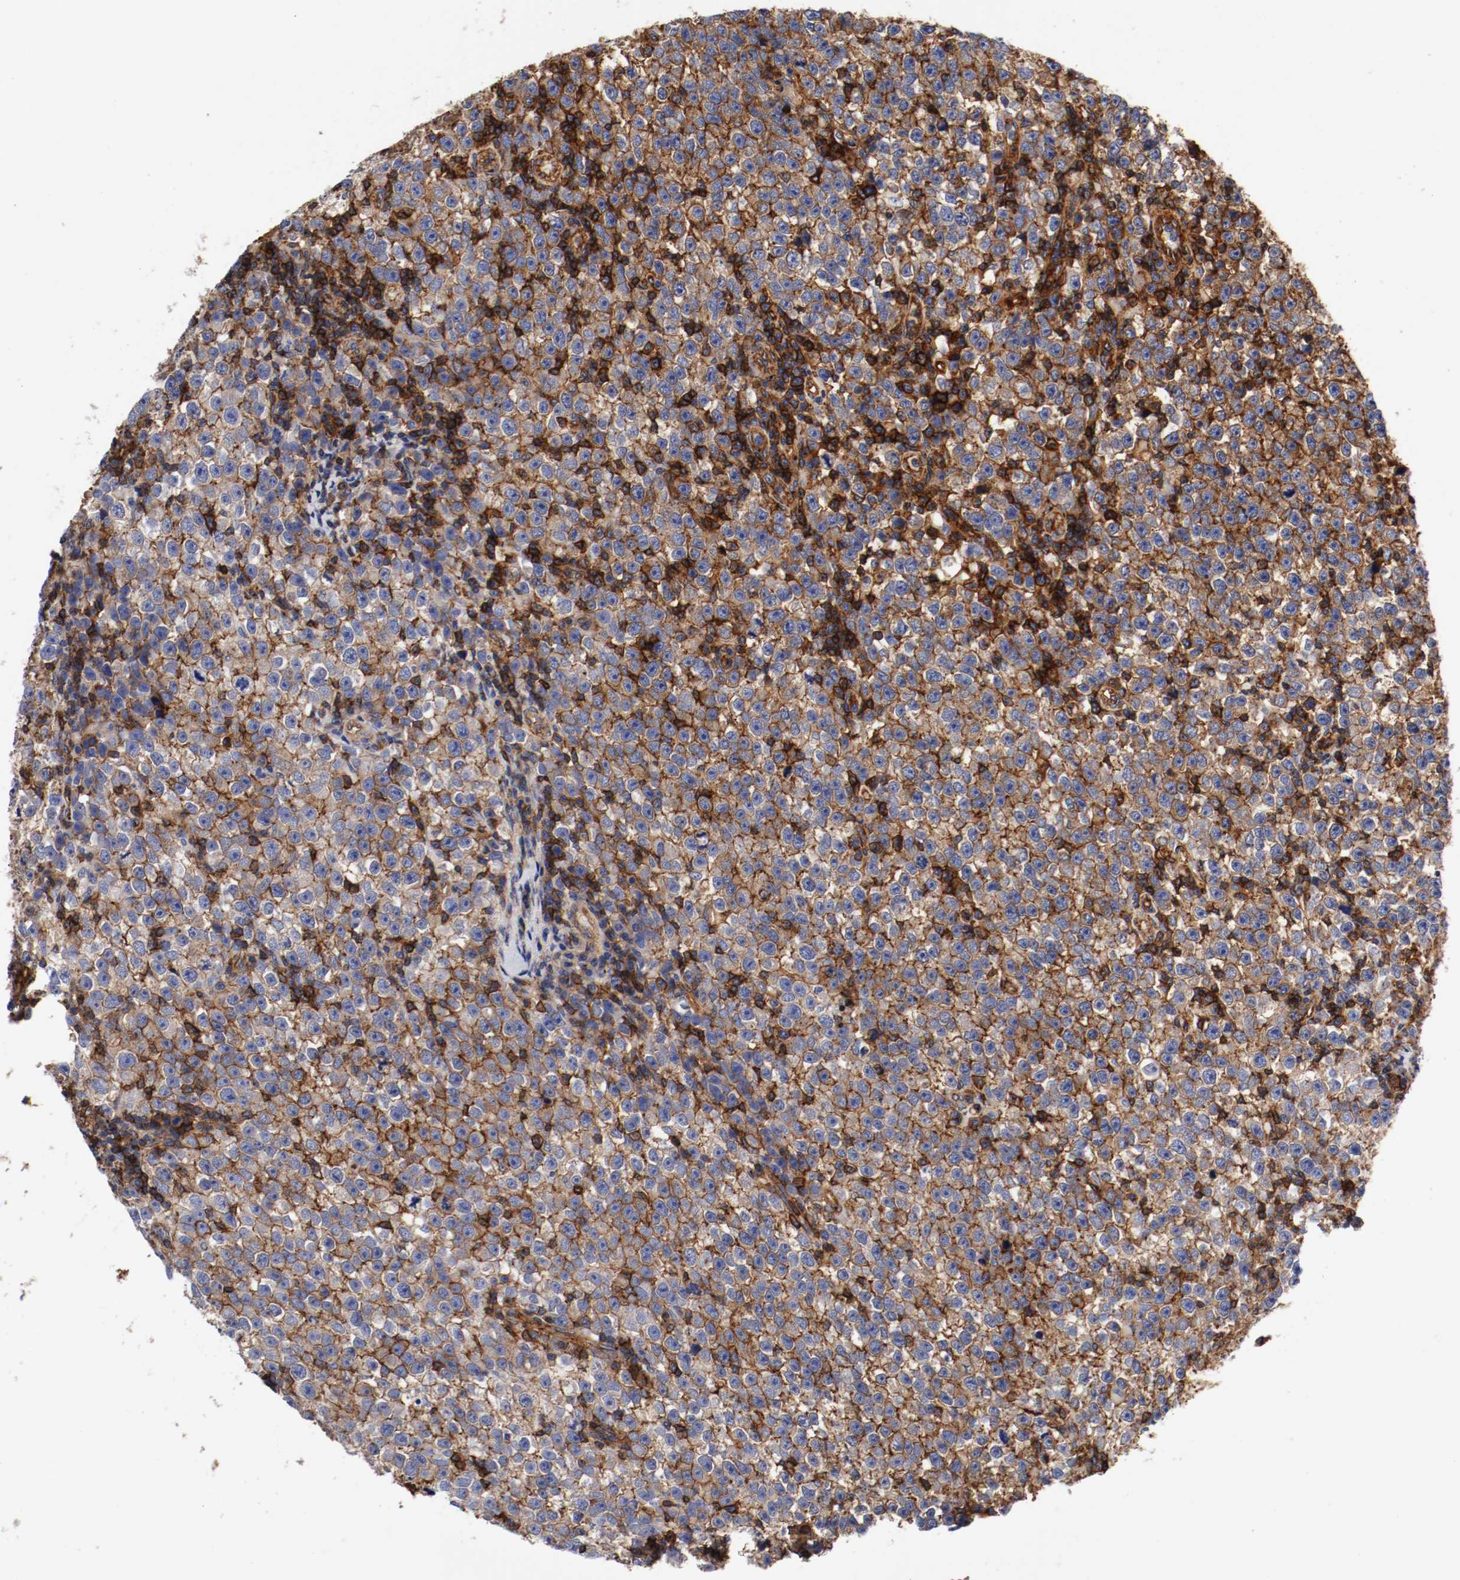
{"staining": {"intensity": "strong", "quantity": ">75%", "location": "cytoplasmic/membranous"}, "tissue": "testis cancer", "cell_type": "Tumor cells", "image_type": "cancer", "snomed": [{"axis": "morphology", "description": "Seminoma, NOS"}, {"axis": "topography", "description": "Testis"}], "caption": "IHC image of human testis cancer stained for a protein (brown), which reveals high levels of strong cytoplasmic/membranous staining in approximately >75% of tumor cells.", "gene": "IFITM1", "patient": {"sex": "male", "age": 43}}